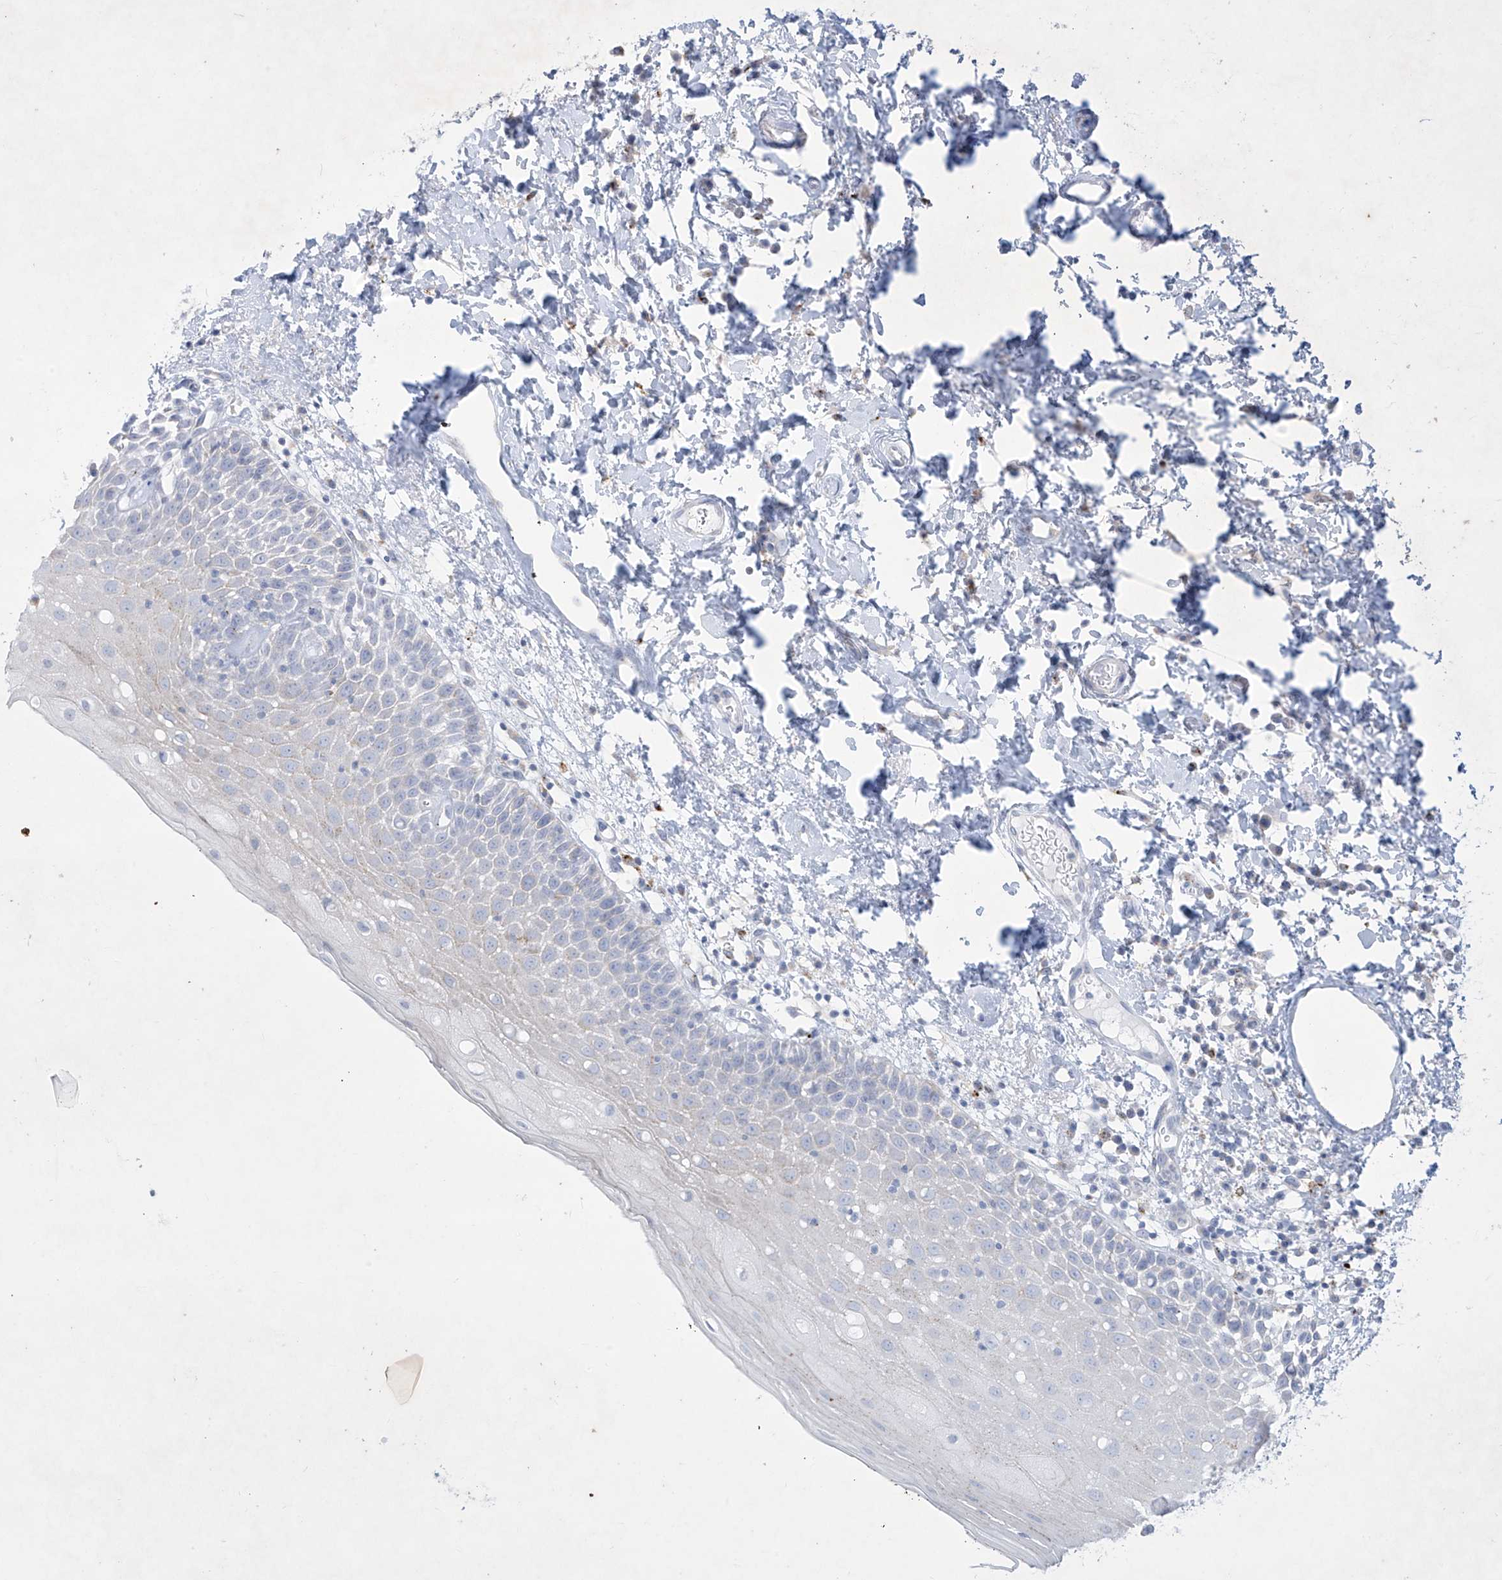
{"staining": {"intensity": "negative", "quantity": "none", "location": "none"}, "tissue": "oral mucosa", "cell_type": "Squamous epithelial cells", "image_type": "normal", "snomed": [{"axis": "morphology", "description": "Normal tissue, NOS"}, {"axis": "topography", "description": "Oral tissue"}], "caption": "This image is of benign oral mucosa stained with IHC to label a protein in brown with the nuclei are counter-stained blue. There is no positivity in squamous epithelial cells. (Stains: DAB immunohistochemistry with hematoxylin counter stain, Microscopy: brightfield microscopy at high magnification).", "gene": "GPR137C", "patient": {"sex": "male", "age": 74}}